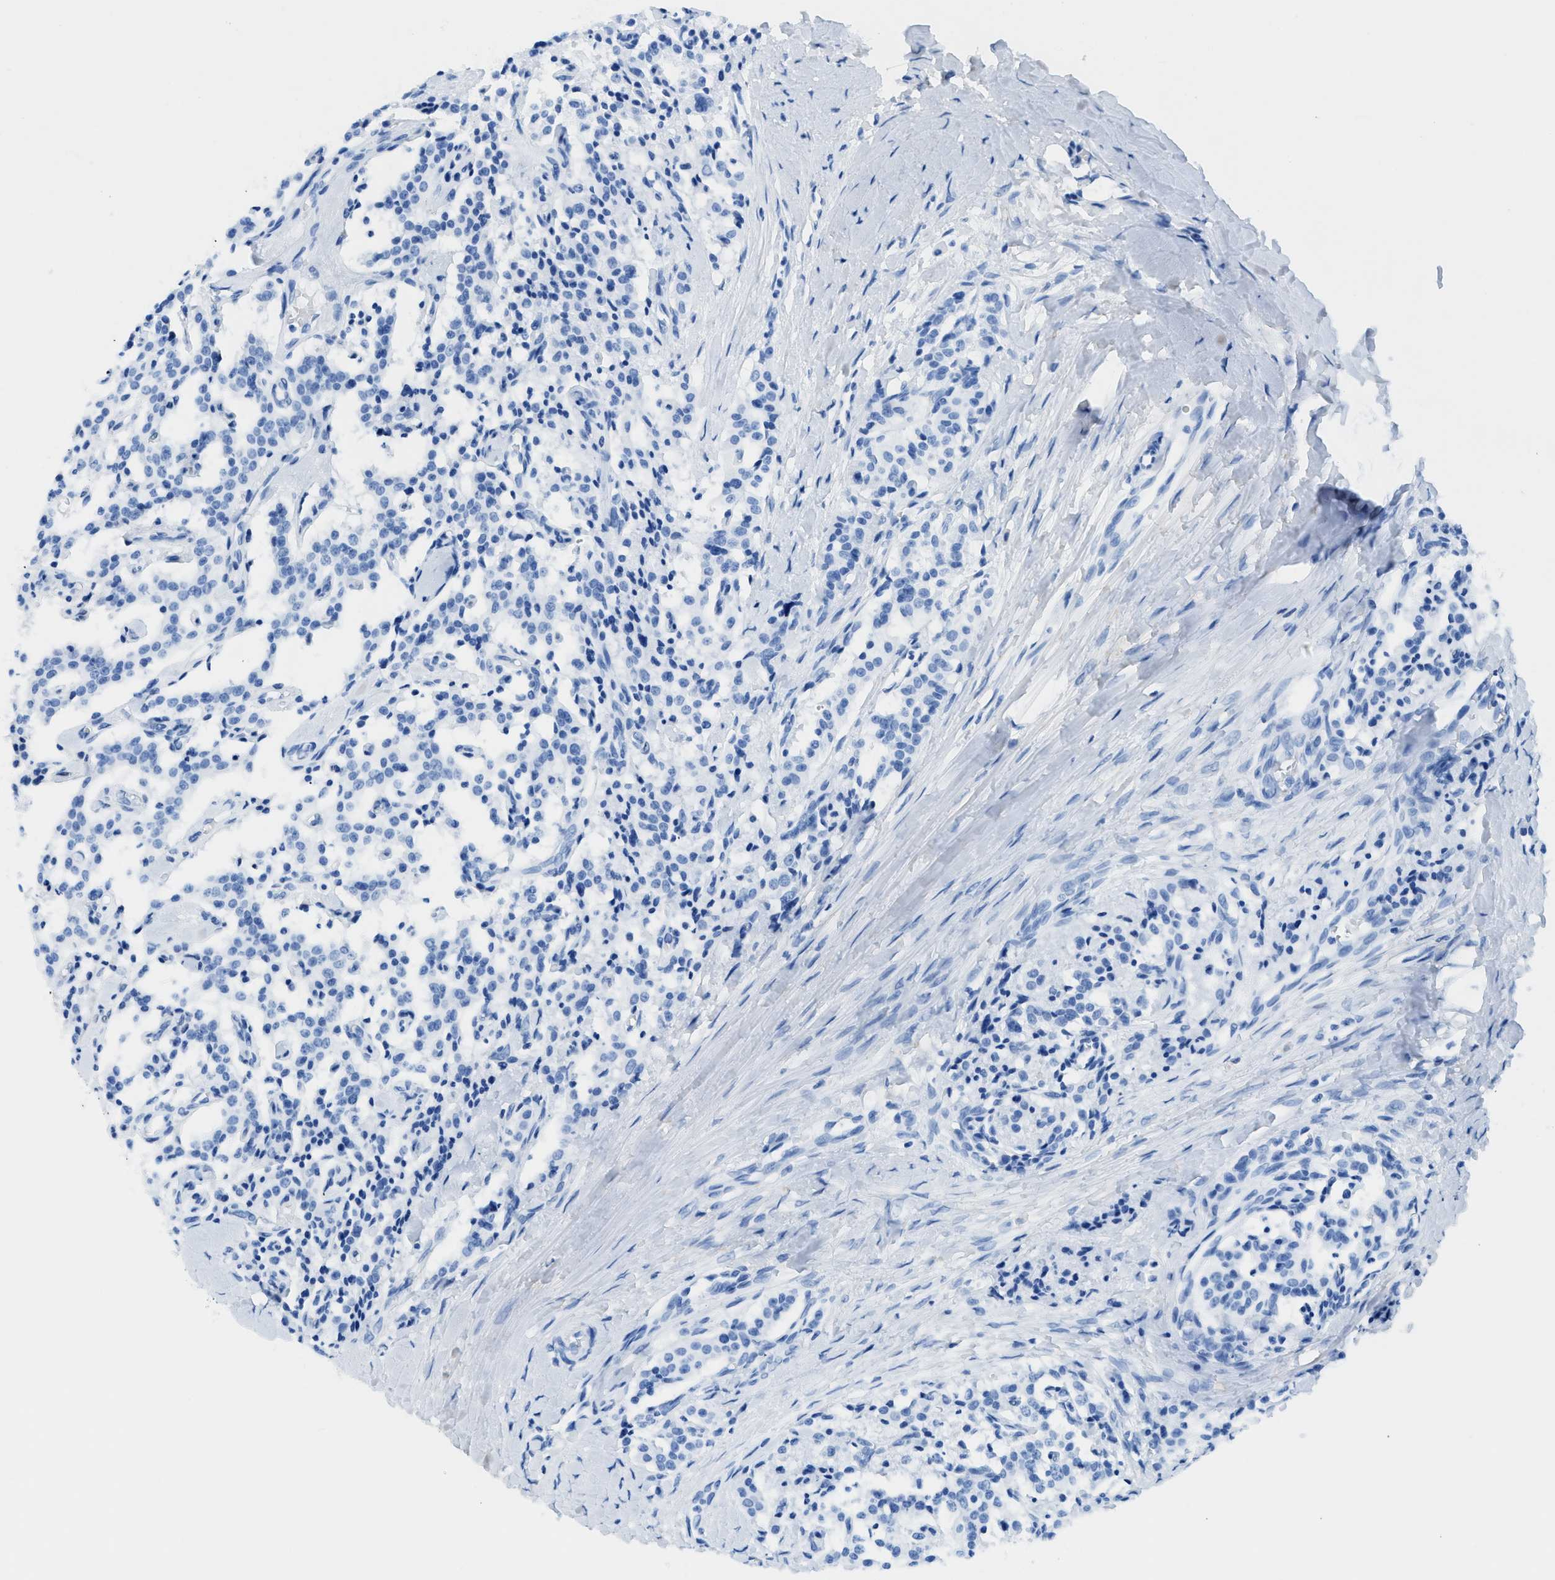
{"staining": {"intensity": "moderate", "quantity": "25%-75%", "location": "nuclear"}, "tissue": "carcinoid", "cell_type": "Tumor cells", "image_type": "cancer", "snomed": [{"axis": "morphology", "description": "Carcinoid, malignant, NOS"}, {"axis": "topography", "description": "Lung"}], "caption": "The immunohistochemical stain labels moderate nuclear staining in tumor cells of carcinoid (malignant) tissue.", "gene": "SMARCAD1", "patient": {"sex": "male", "age": 30}}